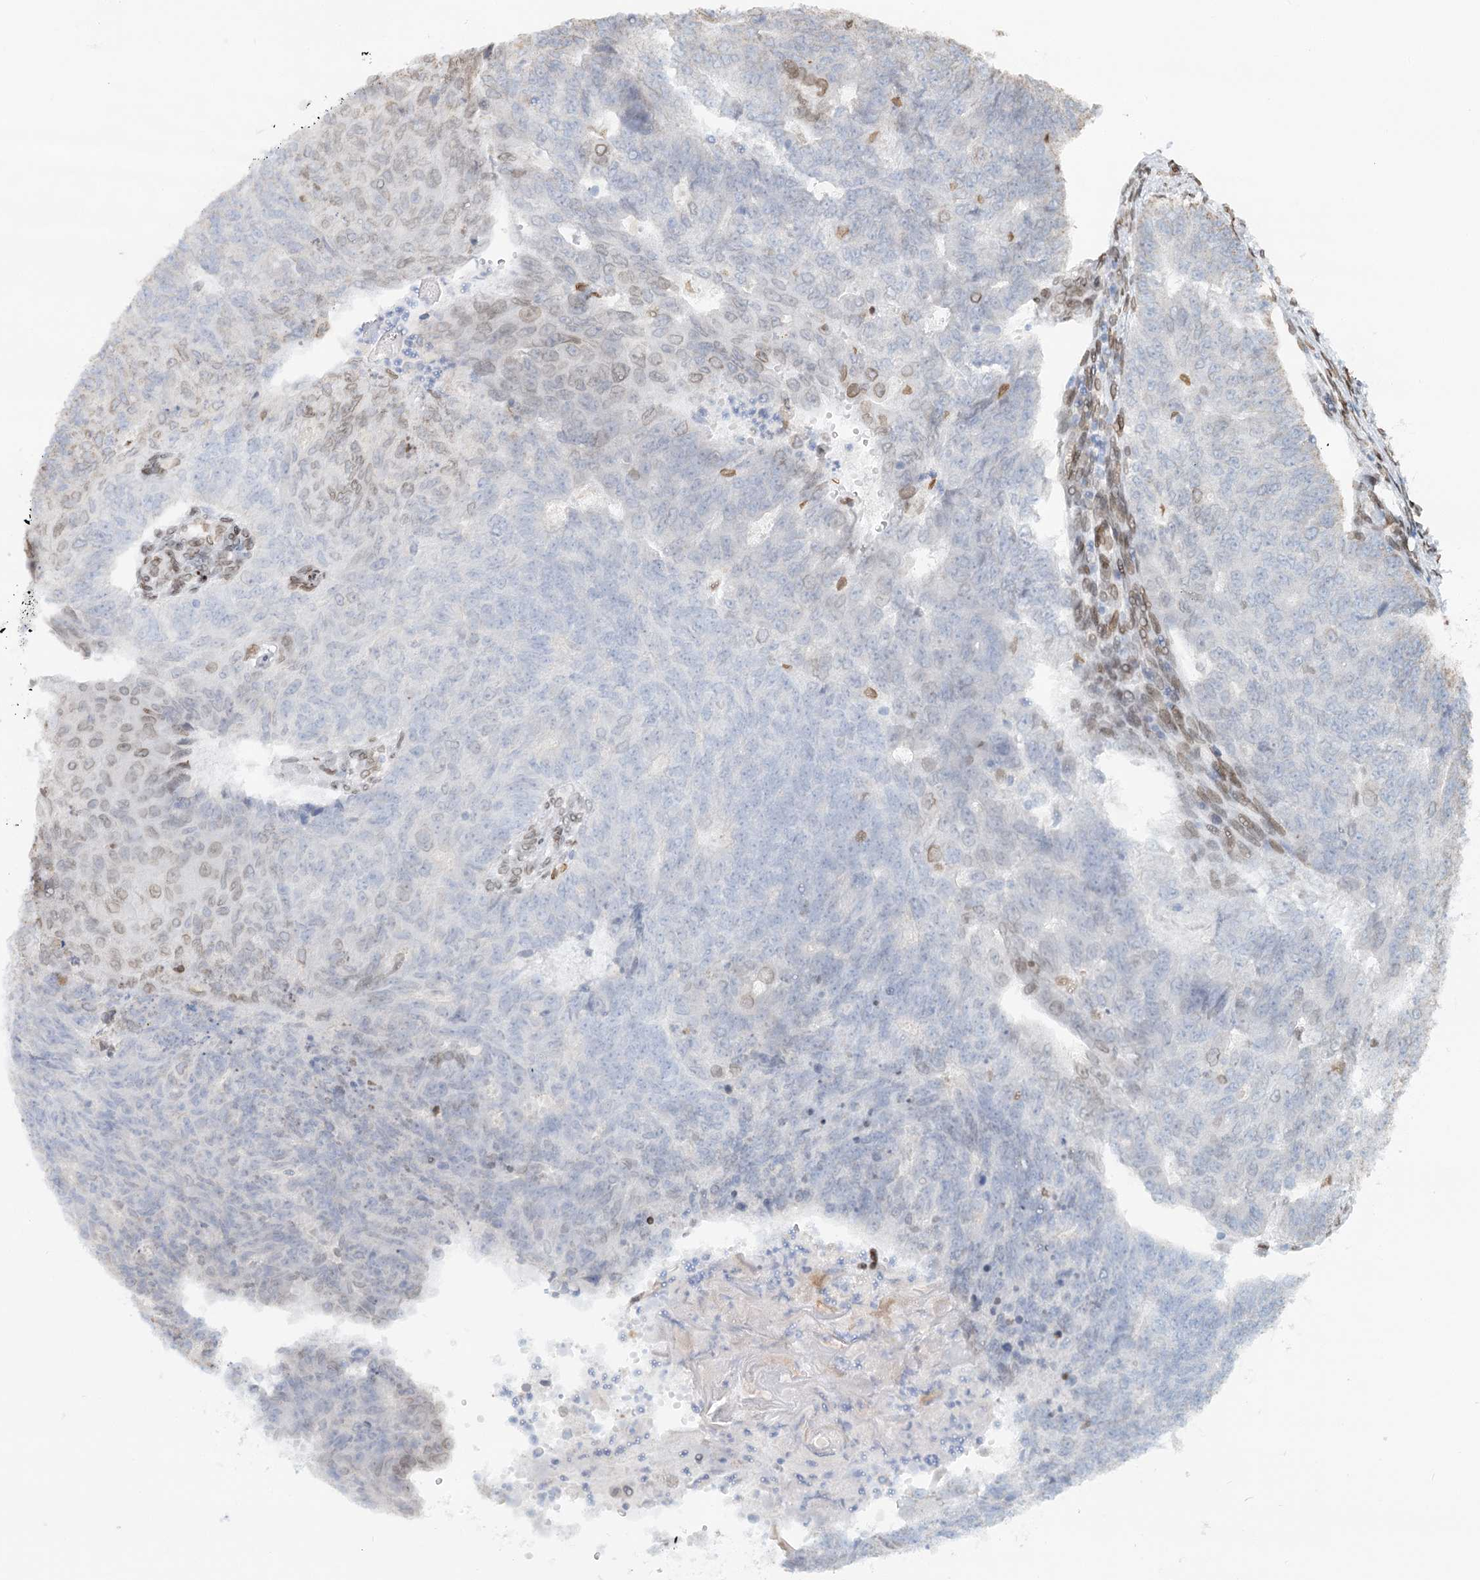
{"staining": {"intensity": "negative", "quantity": "none", "location": "none"}, "tissue": "endometrial cancer", "cell_type": "Tumor cells", "image_type": "cancer", "snomed": [{"axis": "morphology", "description": "Adenocarcinoma, NOS"}, {"axis": "topography", "description": "Endometrium"}], "caption": "Immunohistochemical staining of human endometrial cancer (adenocarcinoma) displays no significant staining in tumor cells.", "gene": "VWA5A", "patient": {"sex": "female", "age": 32}}